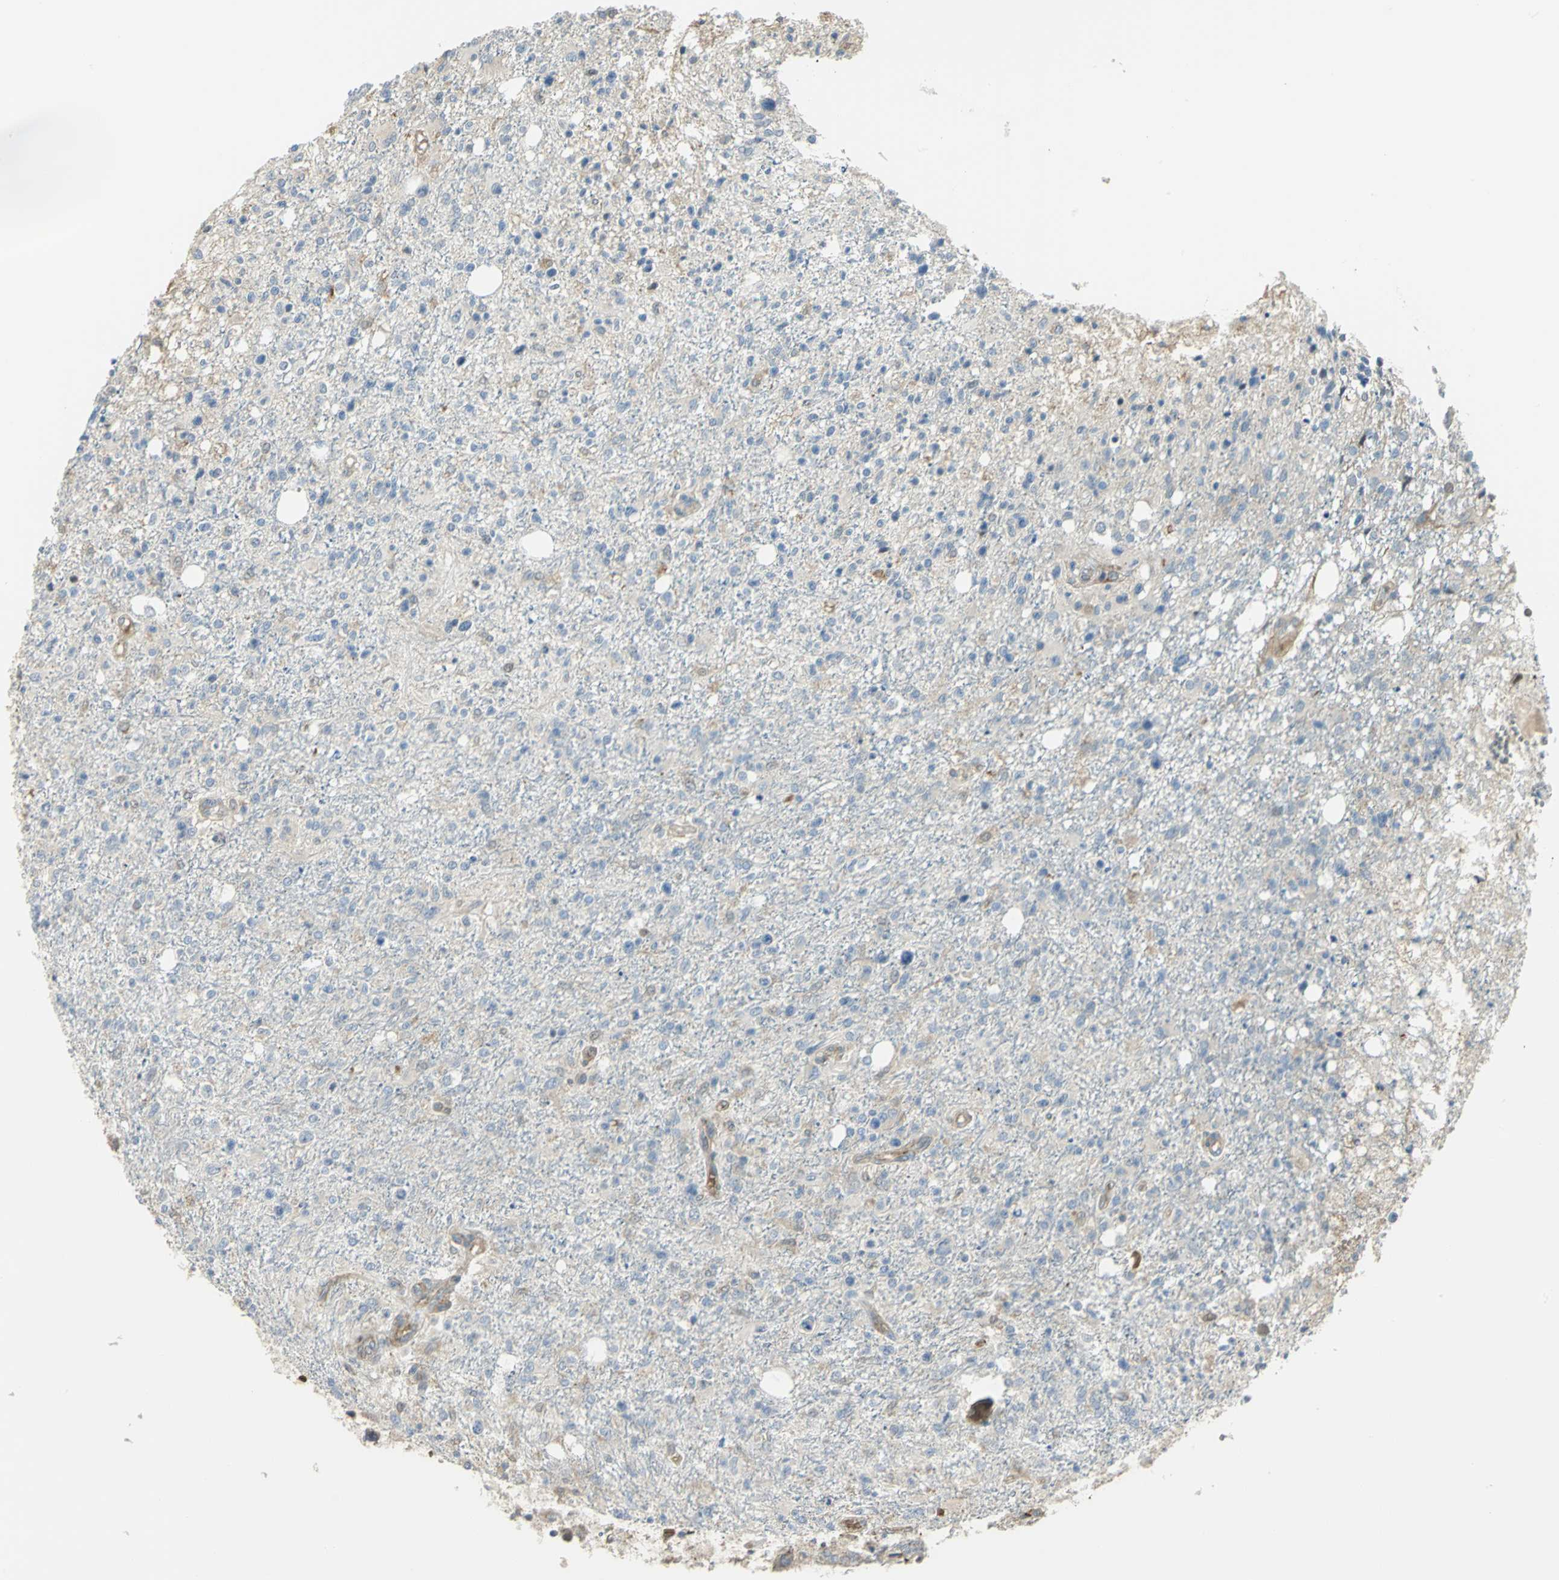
{"staining": {"intensity": "negative", "quantity": "none", "location": "none"}, "tissue": "glioma", "cell_type": "Tumor cells", "image_type": "cancer", "snomed": [{"axis": "morphology", "description": "Glioma, malignant, High grade"}, {"axis": "topography", "description": "Cerebral cortex"}], "caption": "Malignant glioma (high-grade) was stained to show a protein in brown. There is no significant staining in tumor cells.", "gene": "ANK1", "patient": {"sex": "male", "age": 76}}